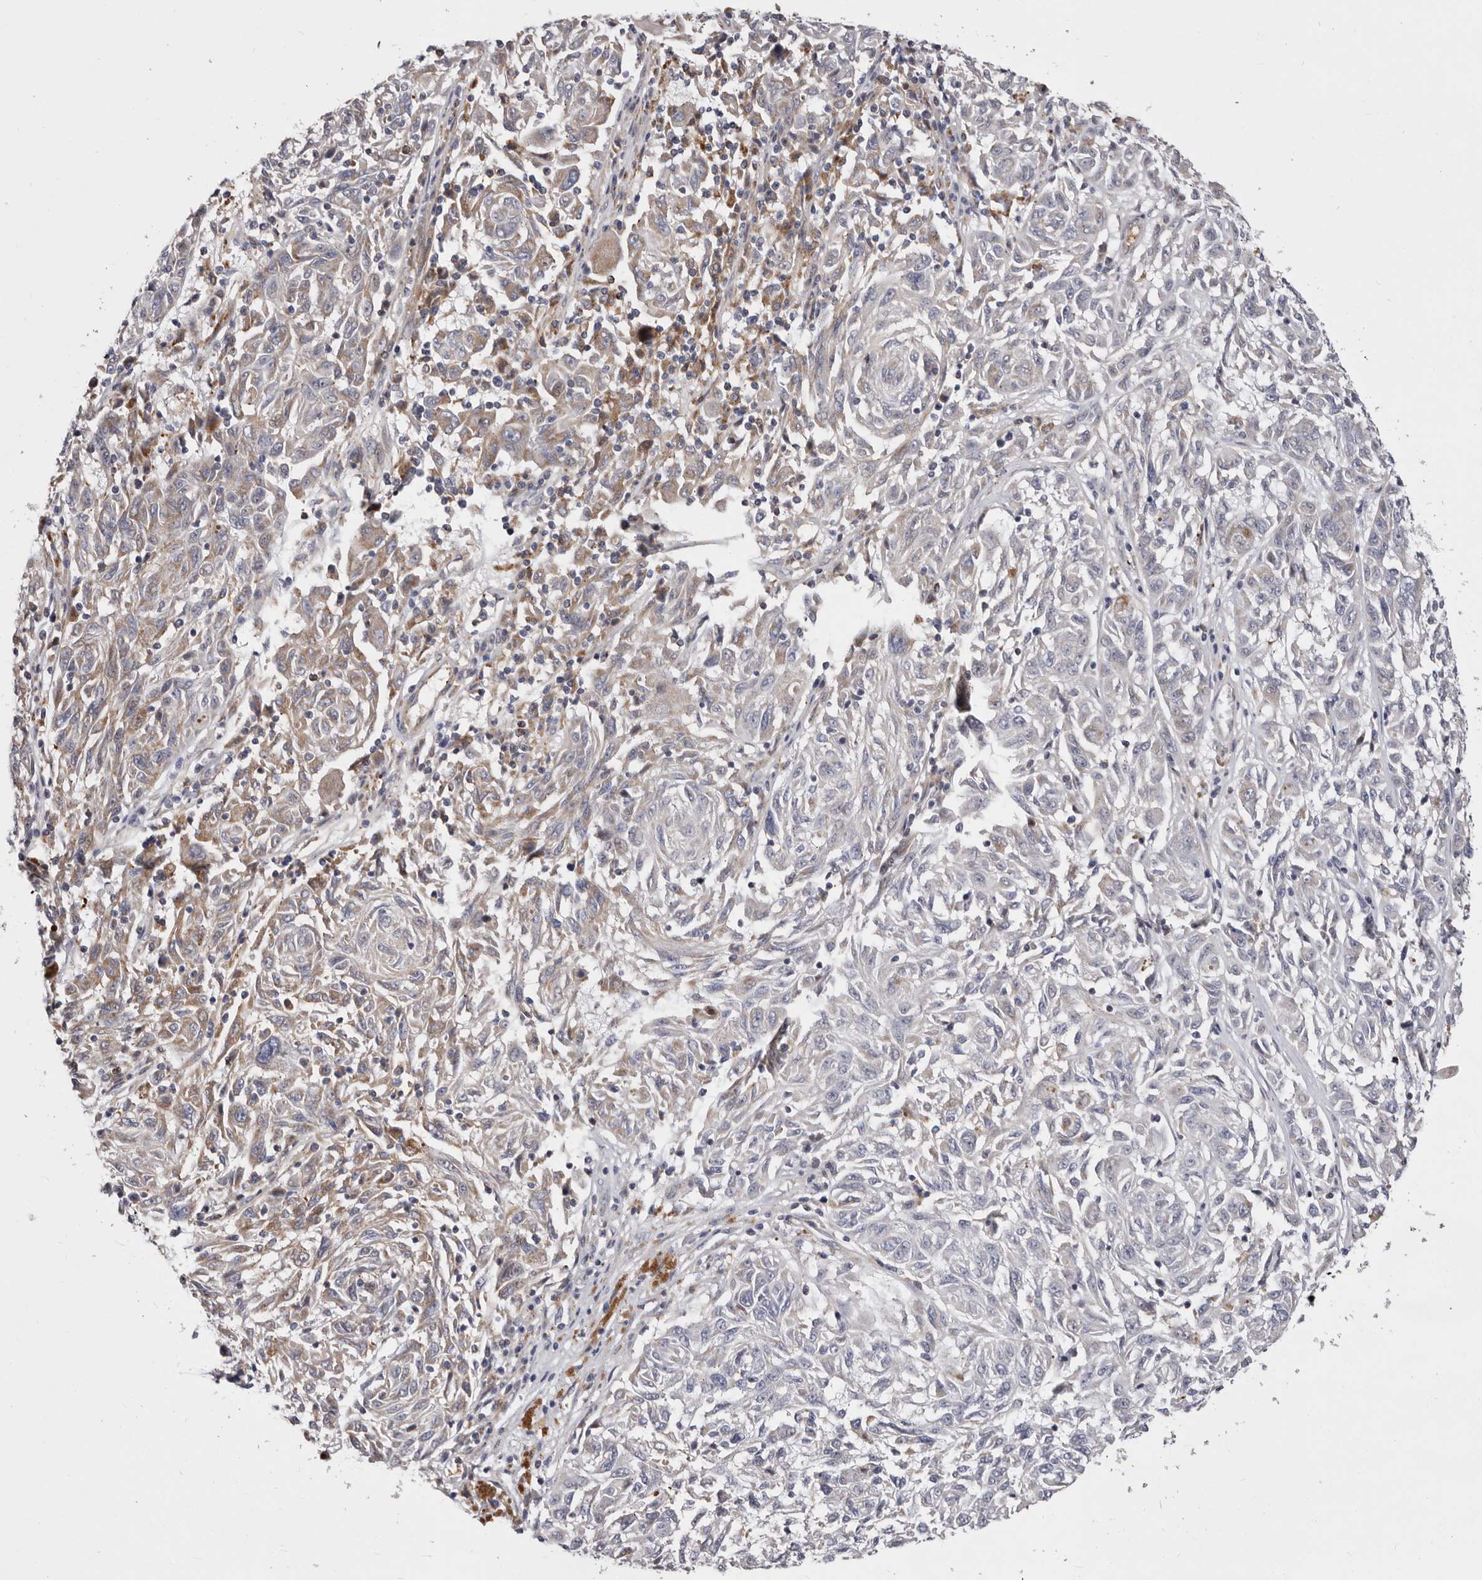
{"staining": {"intensity": "negative", "quantity": "none", "location": "none"}, "tissue": "melanoma", "cell_type": "Tumor cells", "image_type": "cancer", "snomed": [{"axis": "morphology", "description": "Malignant melanoma, NOS"}, {"axis": "topography", "description": "Skin"}], "caption": "An immunohistochemistry (IHC) photomicrograph of melanoma is shown. There is no staining in tumor cells of melanoma.", "gene": "NUBPL", "patient": {"sex": "male", "age": 53}}